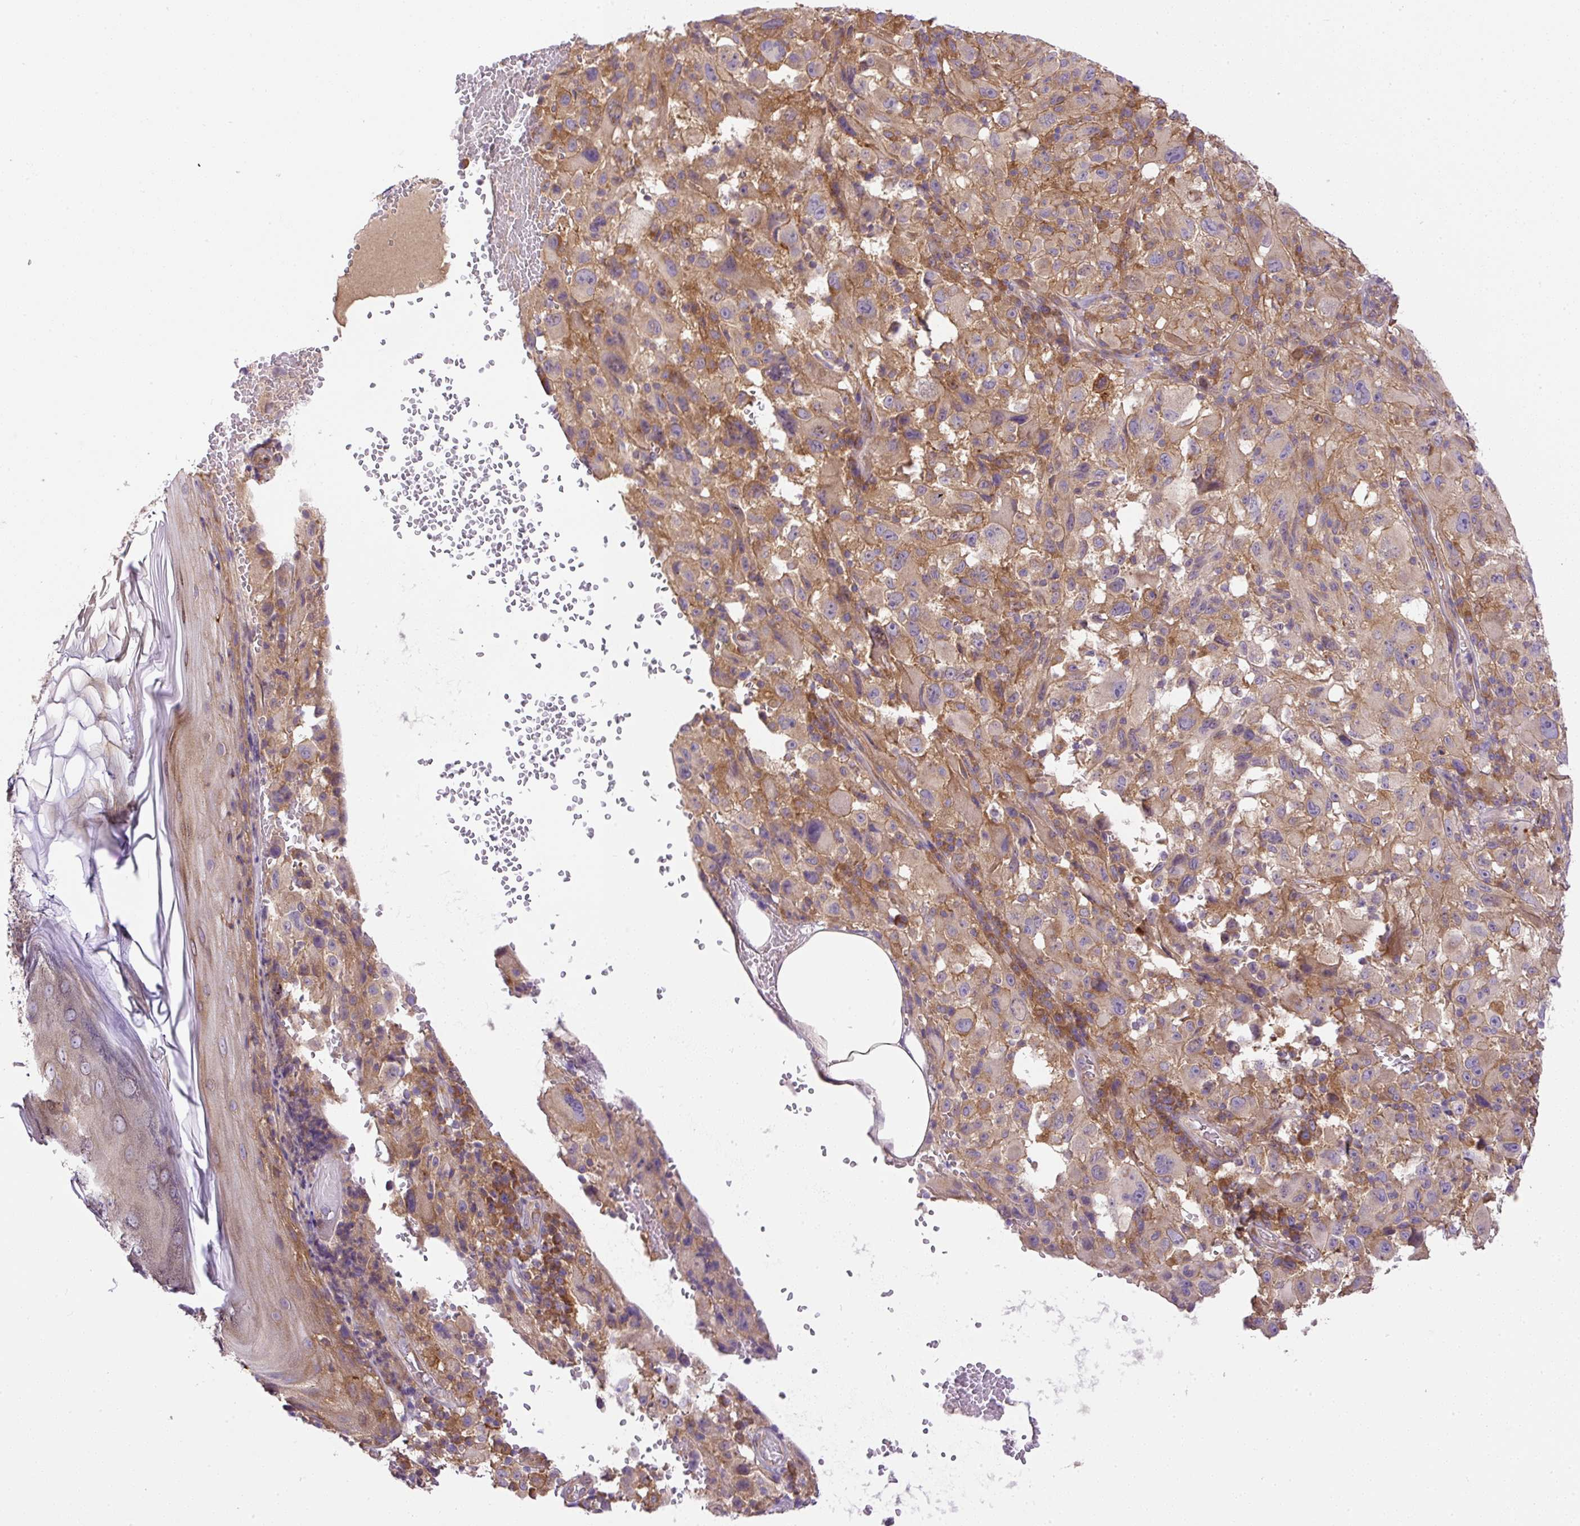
{"staining": {"intensity": "weak", "quantity": ">75%", "location": "cytoplasmic/membranous"}, "tissue": "melanoma", "cell_type": "Tumor cells", "image_type": "cancer", "snomed": [{"axis": "morphology", "description": "Malignant melanoma, NOS"}, {"axis": "topography", "description": "Skin"}], "caption": "About >75% of tumor cells in melanoma reveal weak cytoplasmic/membranous protein staining as visualized by brown immunohistochemical staining.", "gene": "DAPK1", "patient": {"sex": "female", "age": 71}}